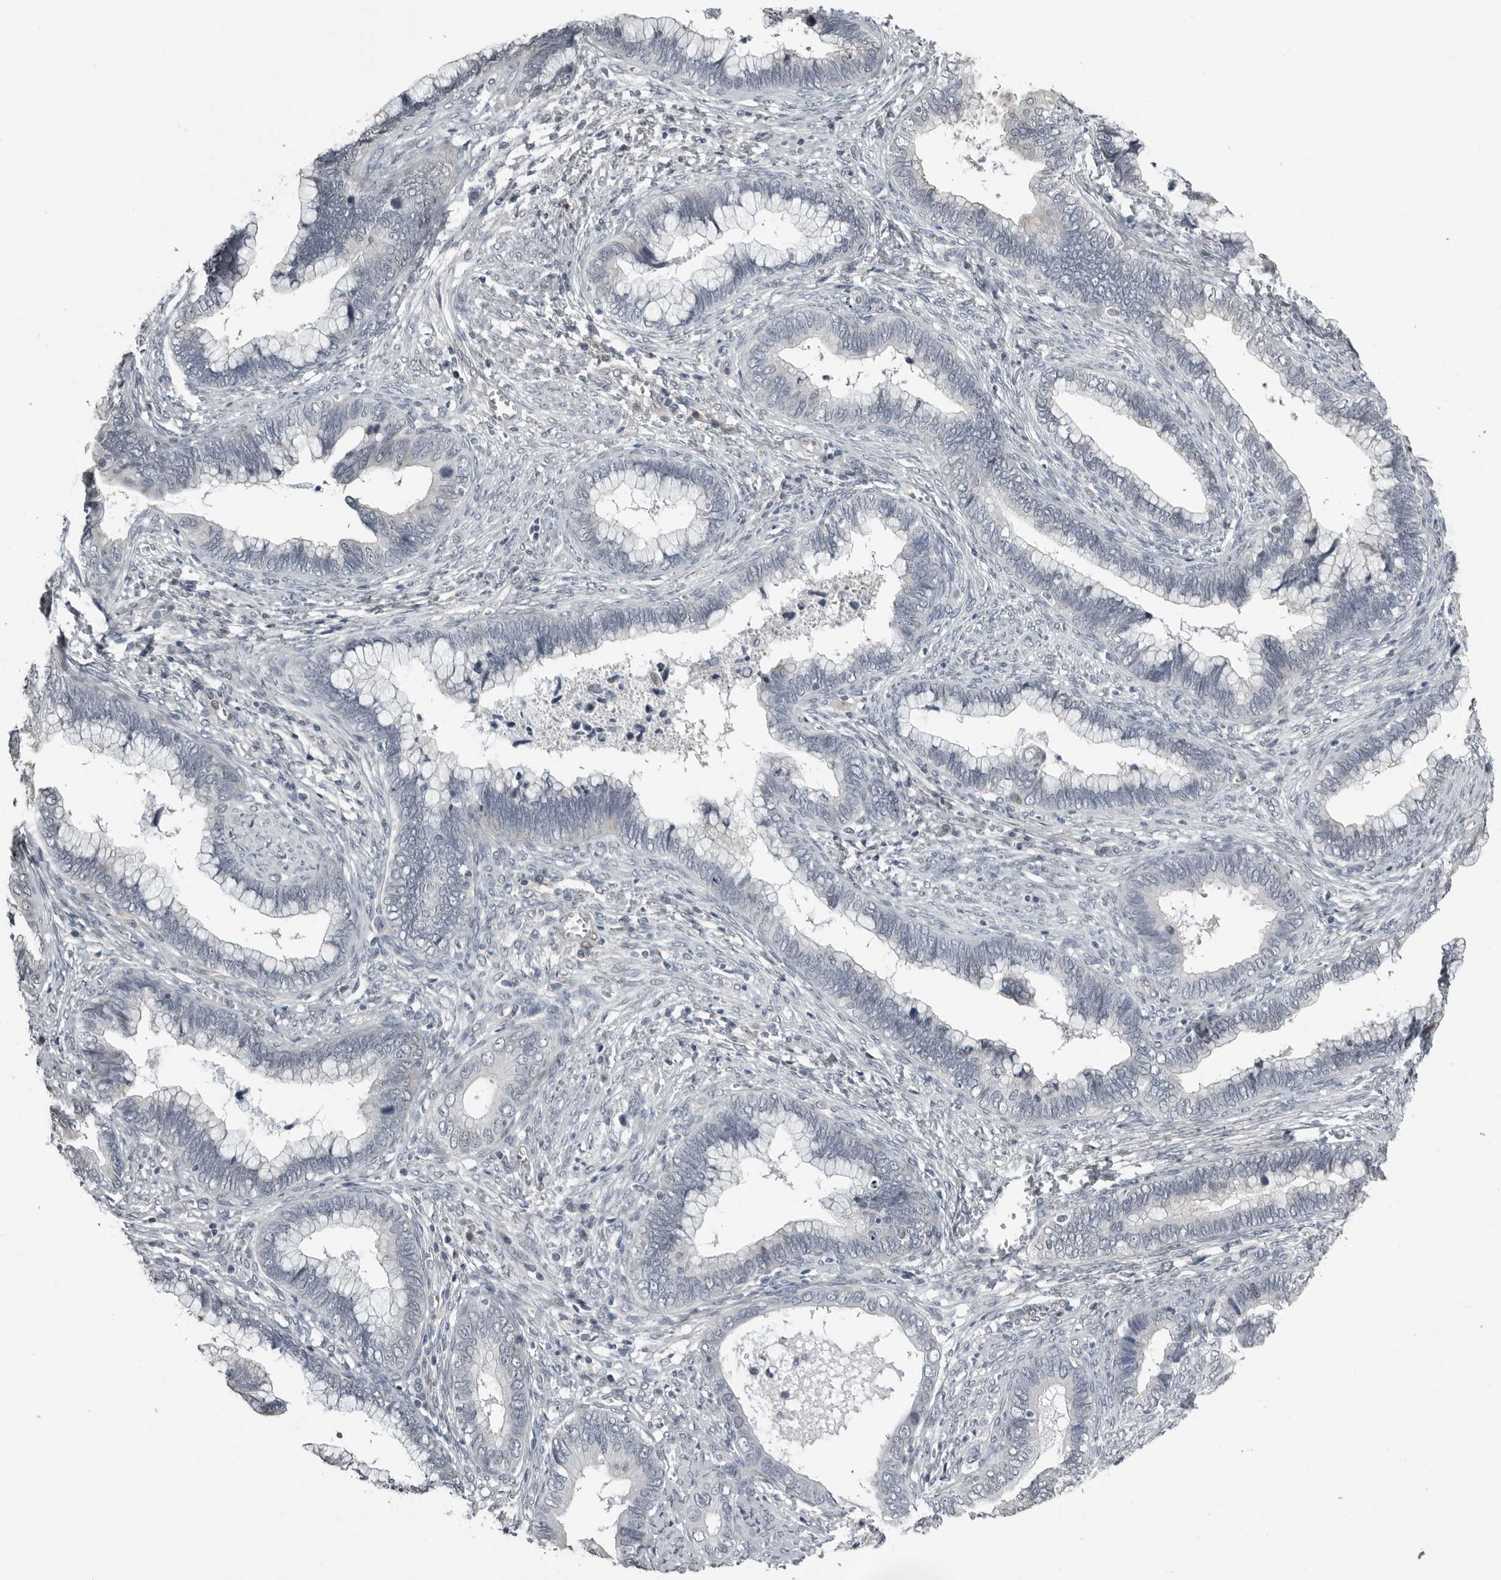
{"staining": {"intensity": "negative", "quantity": "none", "location": "none"}, "tissue": "cervical cancer", "cell_type": "Tumor cells", "image_type": "cancer", "snomed": [{"axis": "morphology", "description": "Adenocarcinoma, NOS"}, {"axis": "topography", "description": "Cervix"}], "caption": "High power microscopy photomicrograph of an IHC image of cervical adenocarcinoma, revealing no significant expression in tumor cells.", "gene": "PRRX2", "patient": {"sex": "female", "age": 44}}